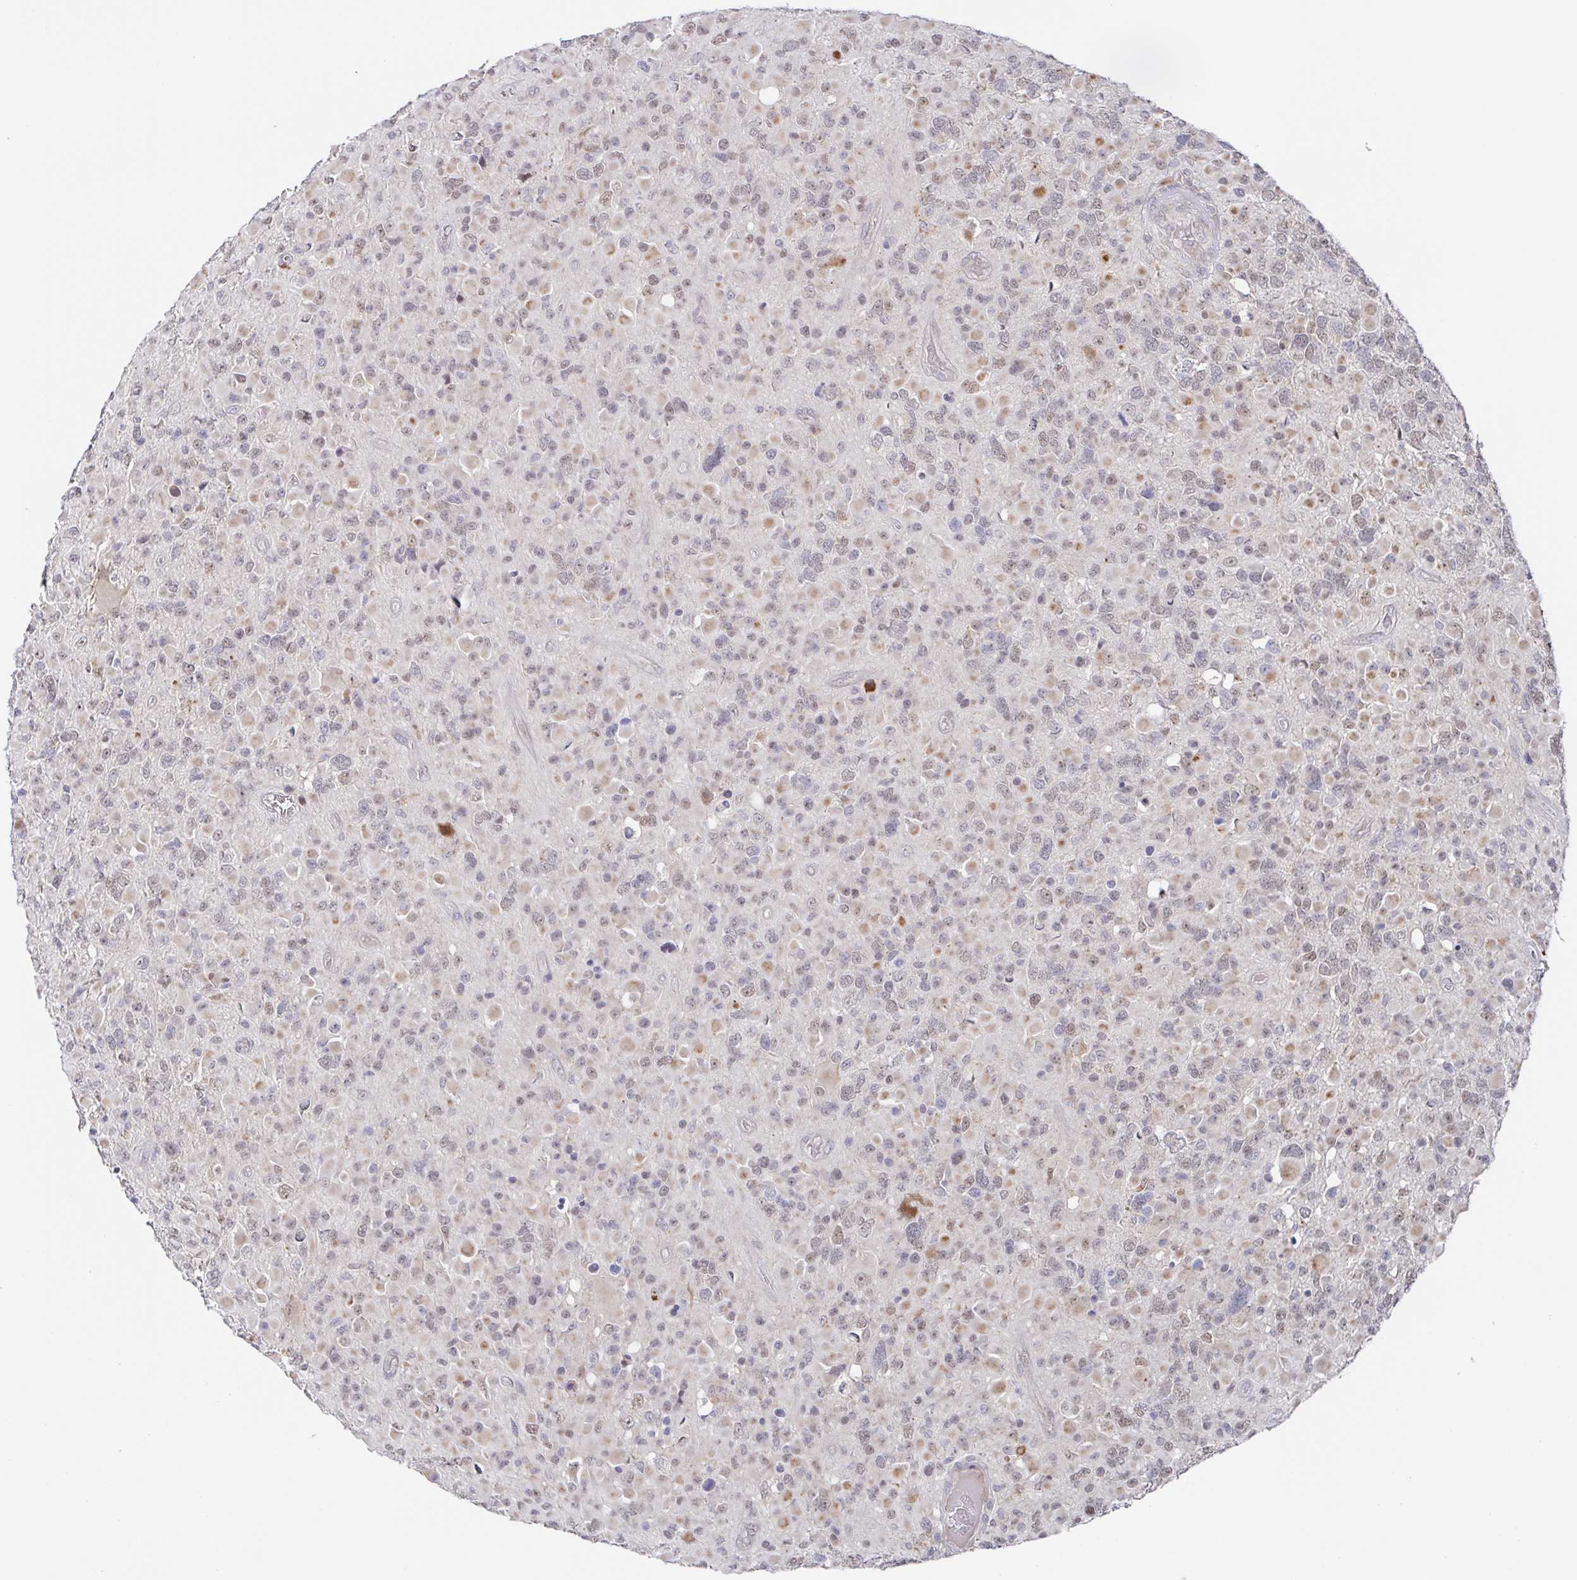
{"staining": {"intensity": "negative", "quantity": "none", "location": "none"}, "tissue": "glioma", "cell_type": "Tumor cells", "image_type": "cancer", "snomed": [{"axis": "morphology", "description": "Glioma, malignant, High grade"}, {"axis": "topography", "description": "Brain"}], "caption": "Immunohistochemistry of glioma reveals no positivity in tumor cells.", "gene": "POU2F3", "patient": {"sex": "female", "age": 40}}